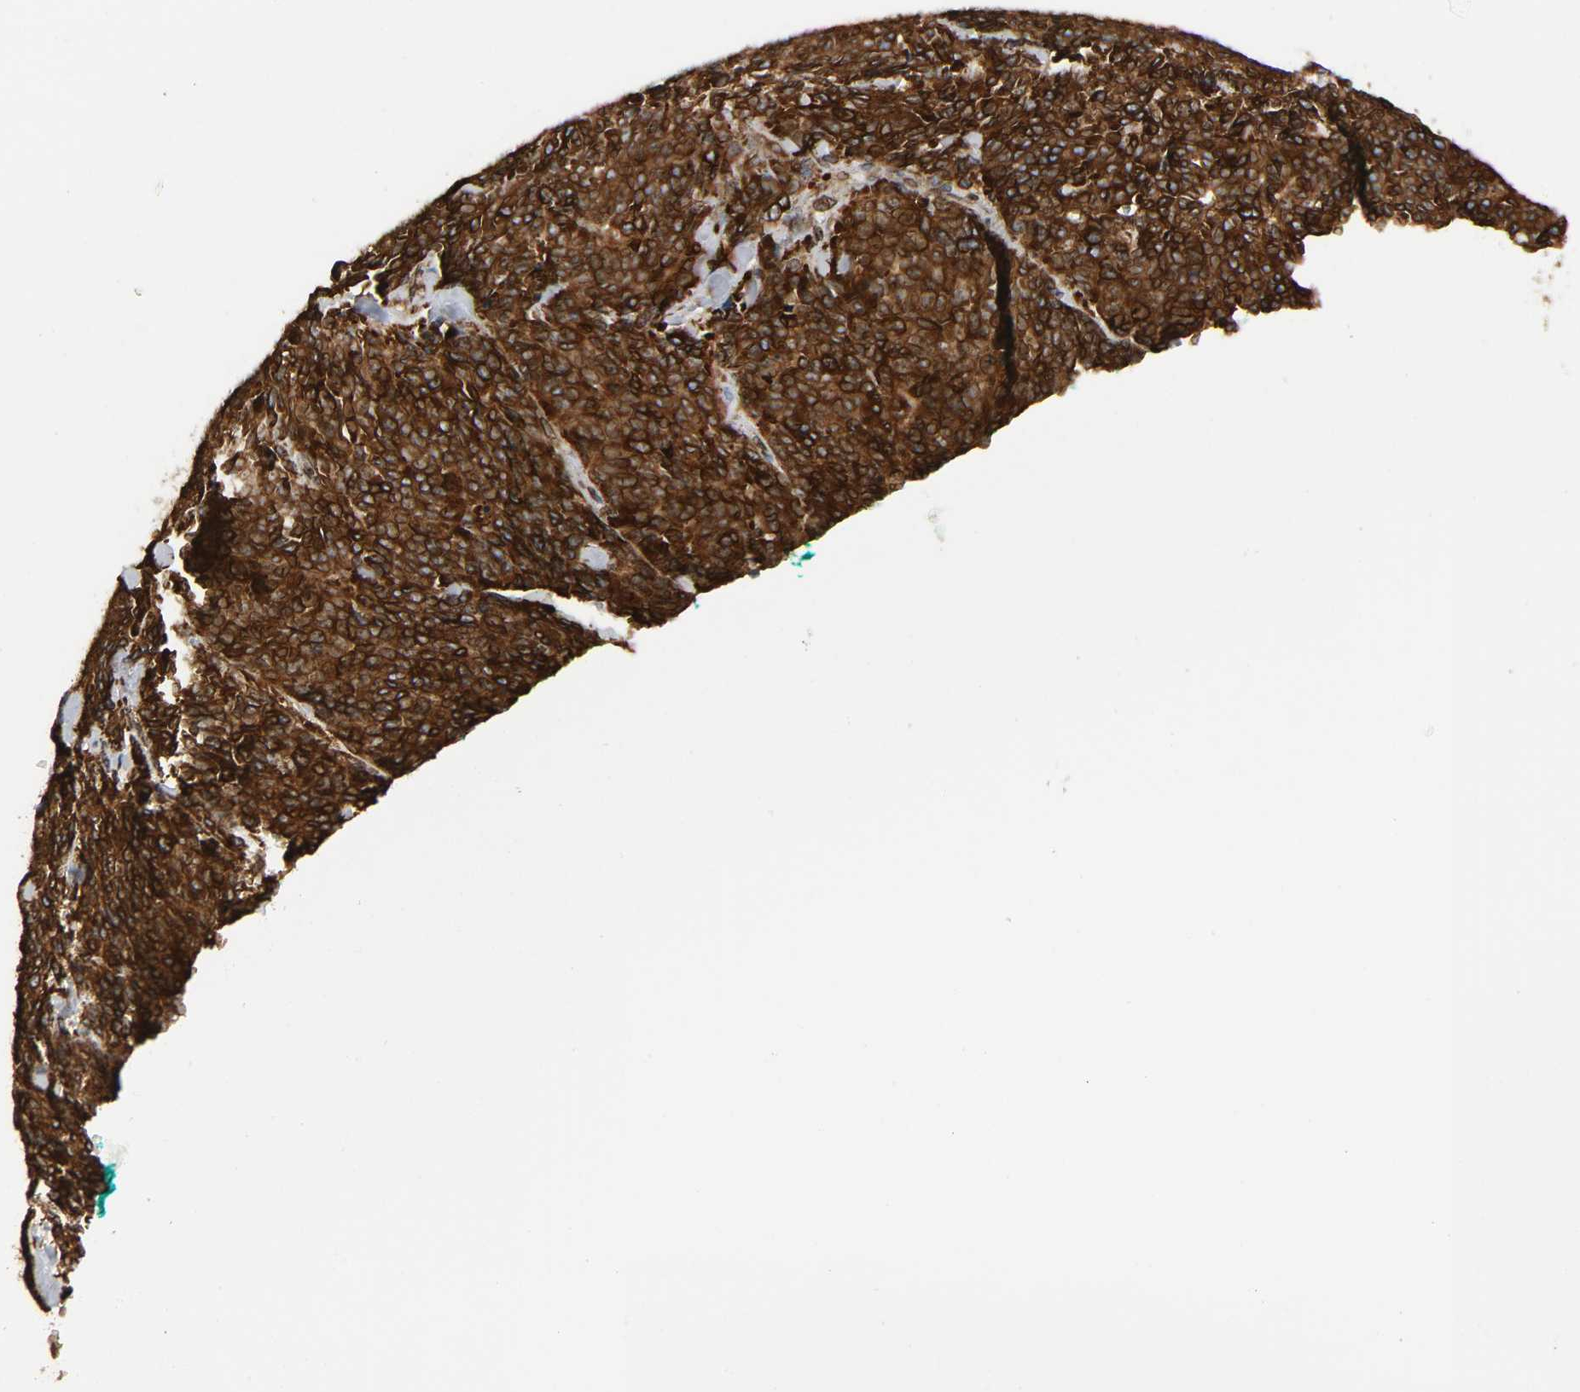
{"staining": {"intensity": "strong", "quantity": ">75%", "location": "cytoplasmic/membranous,nuclear"}, "tissue": "lung cancer", "cell_type": "Tumor cells", "image_type": "cancer", "snomed": [{"axis": "morphology", "description": "Neoplasm, malignant, NOS"}, {"axis": "topography", "description": "Lung"}], "caption": "DAB (3,3'-diaminobenzidine) immunohistochemical staining of human neoplasm (malignant) (lung) shows strong cytoplasmic/membranous and nuclear protein expression in approximately >75% of tumor cells. (Brightfield microscopy of DAB IHC at high magnification).", "gene": "RANGAP1", "patient": {"sex": "female", "age": 58}}